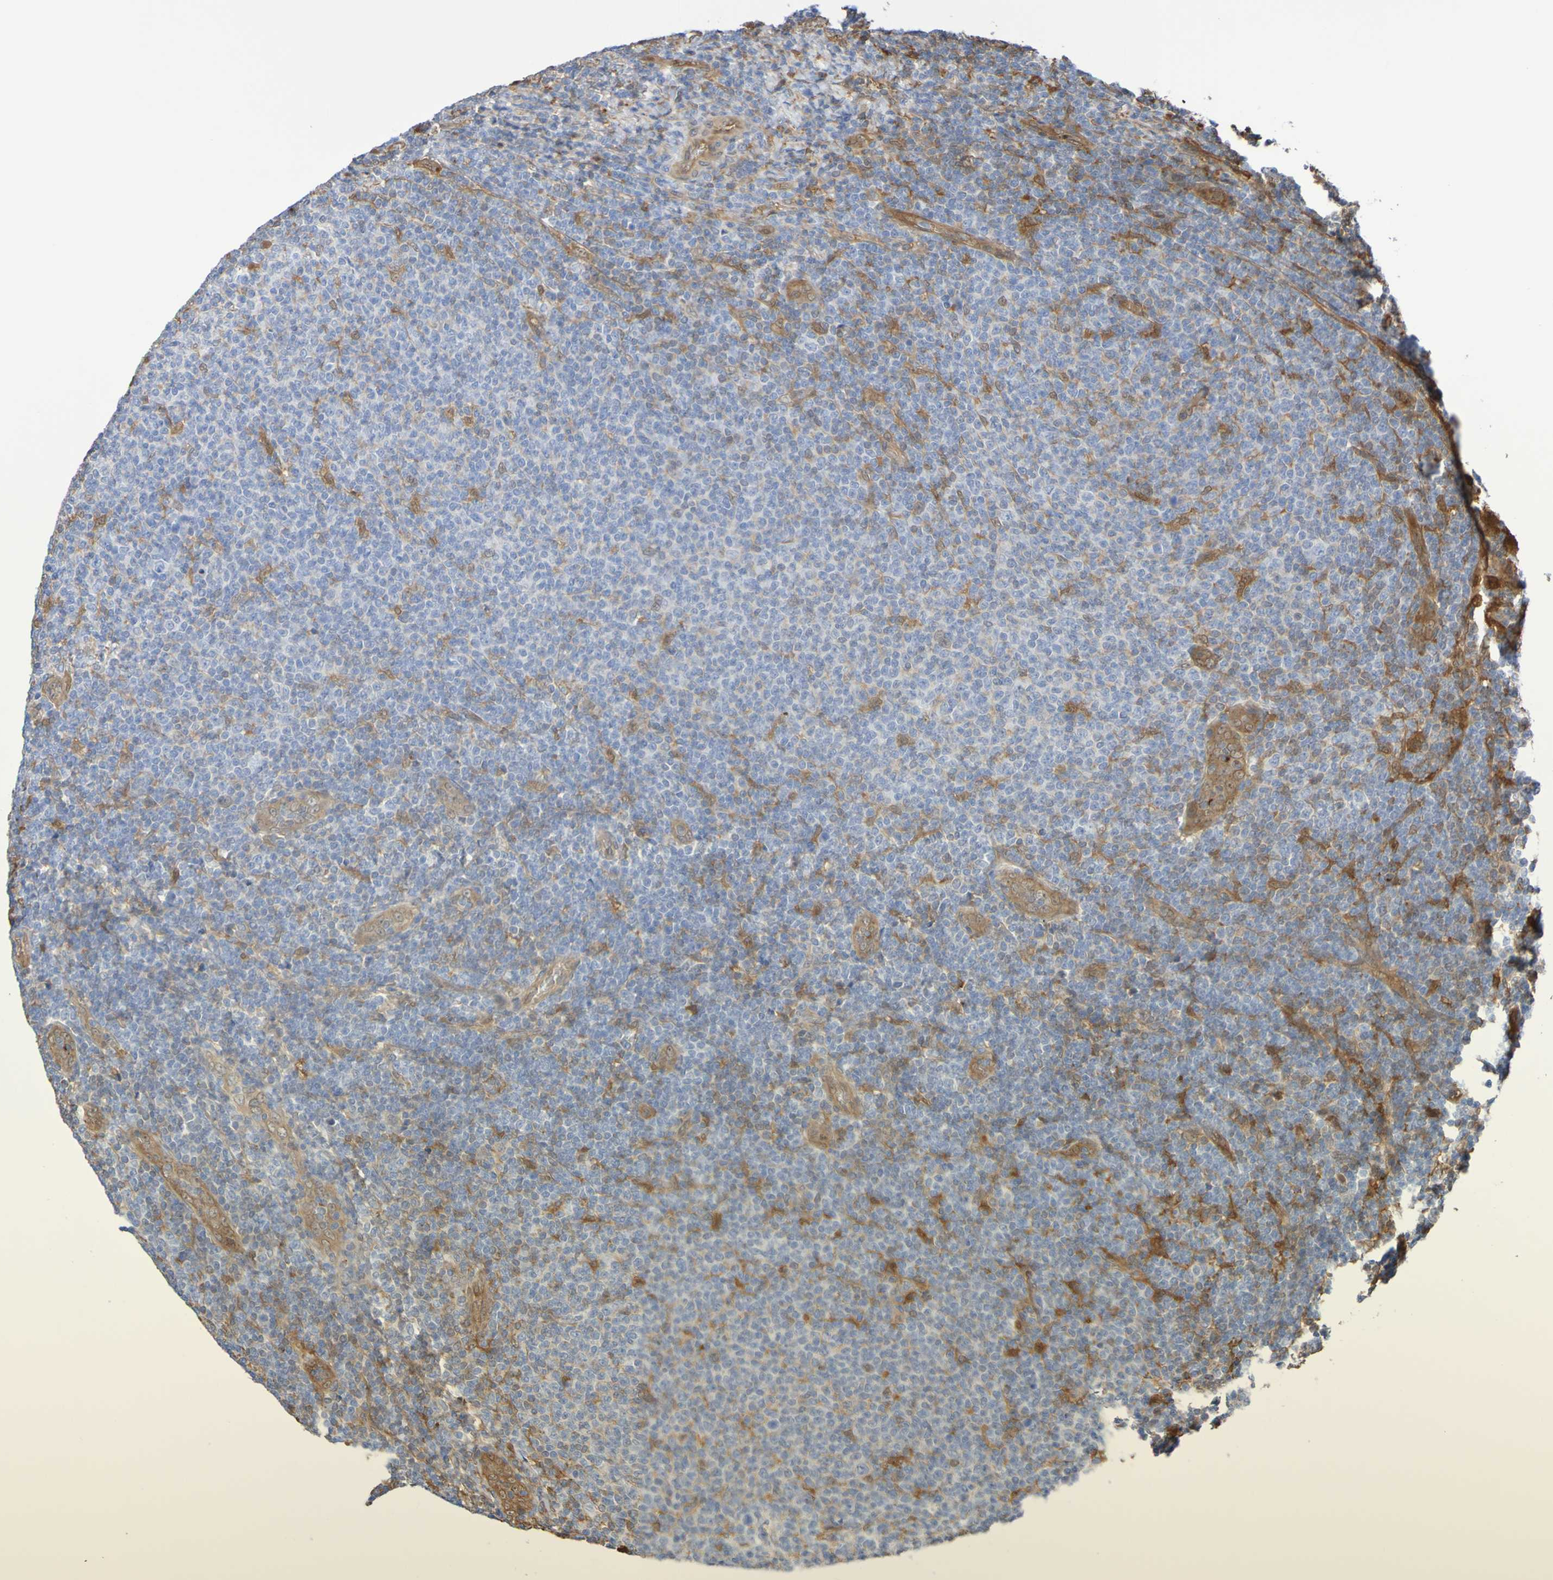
{"staining": {"intensity": "weak", "quantity": "<25%", "location": "cytoplasmic/membranous"}, "tissue": "lymphoma", "cell_type": "Tumor cells", "image_type": "cancer", "snomed": [{"axis": "morphology", "description": "Malignant lymphoma, non-Hodgkin's type, Low grade"}, {"axis": "topography", "description": "Lymph node"}], "caption": "Tumor cells are negative for protein expression in human malignant lymphoma, non-Hodgkin's type (low-grade).", "gene": "SERPINB6", "patient": {"sex": "male", "age": 66}}